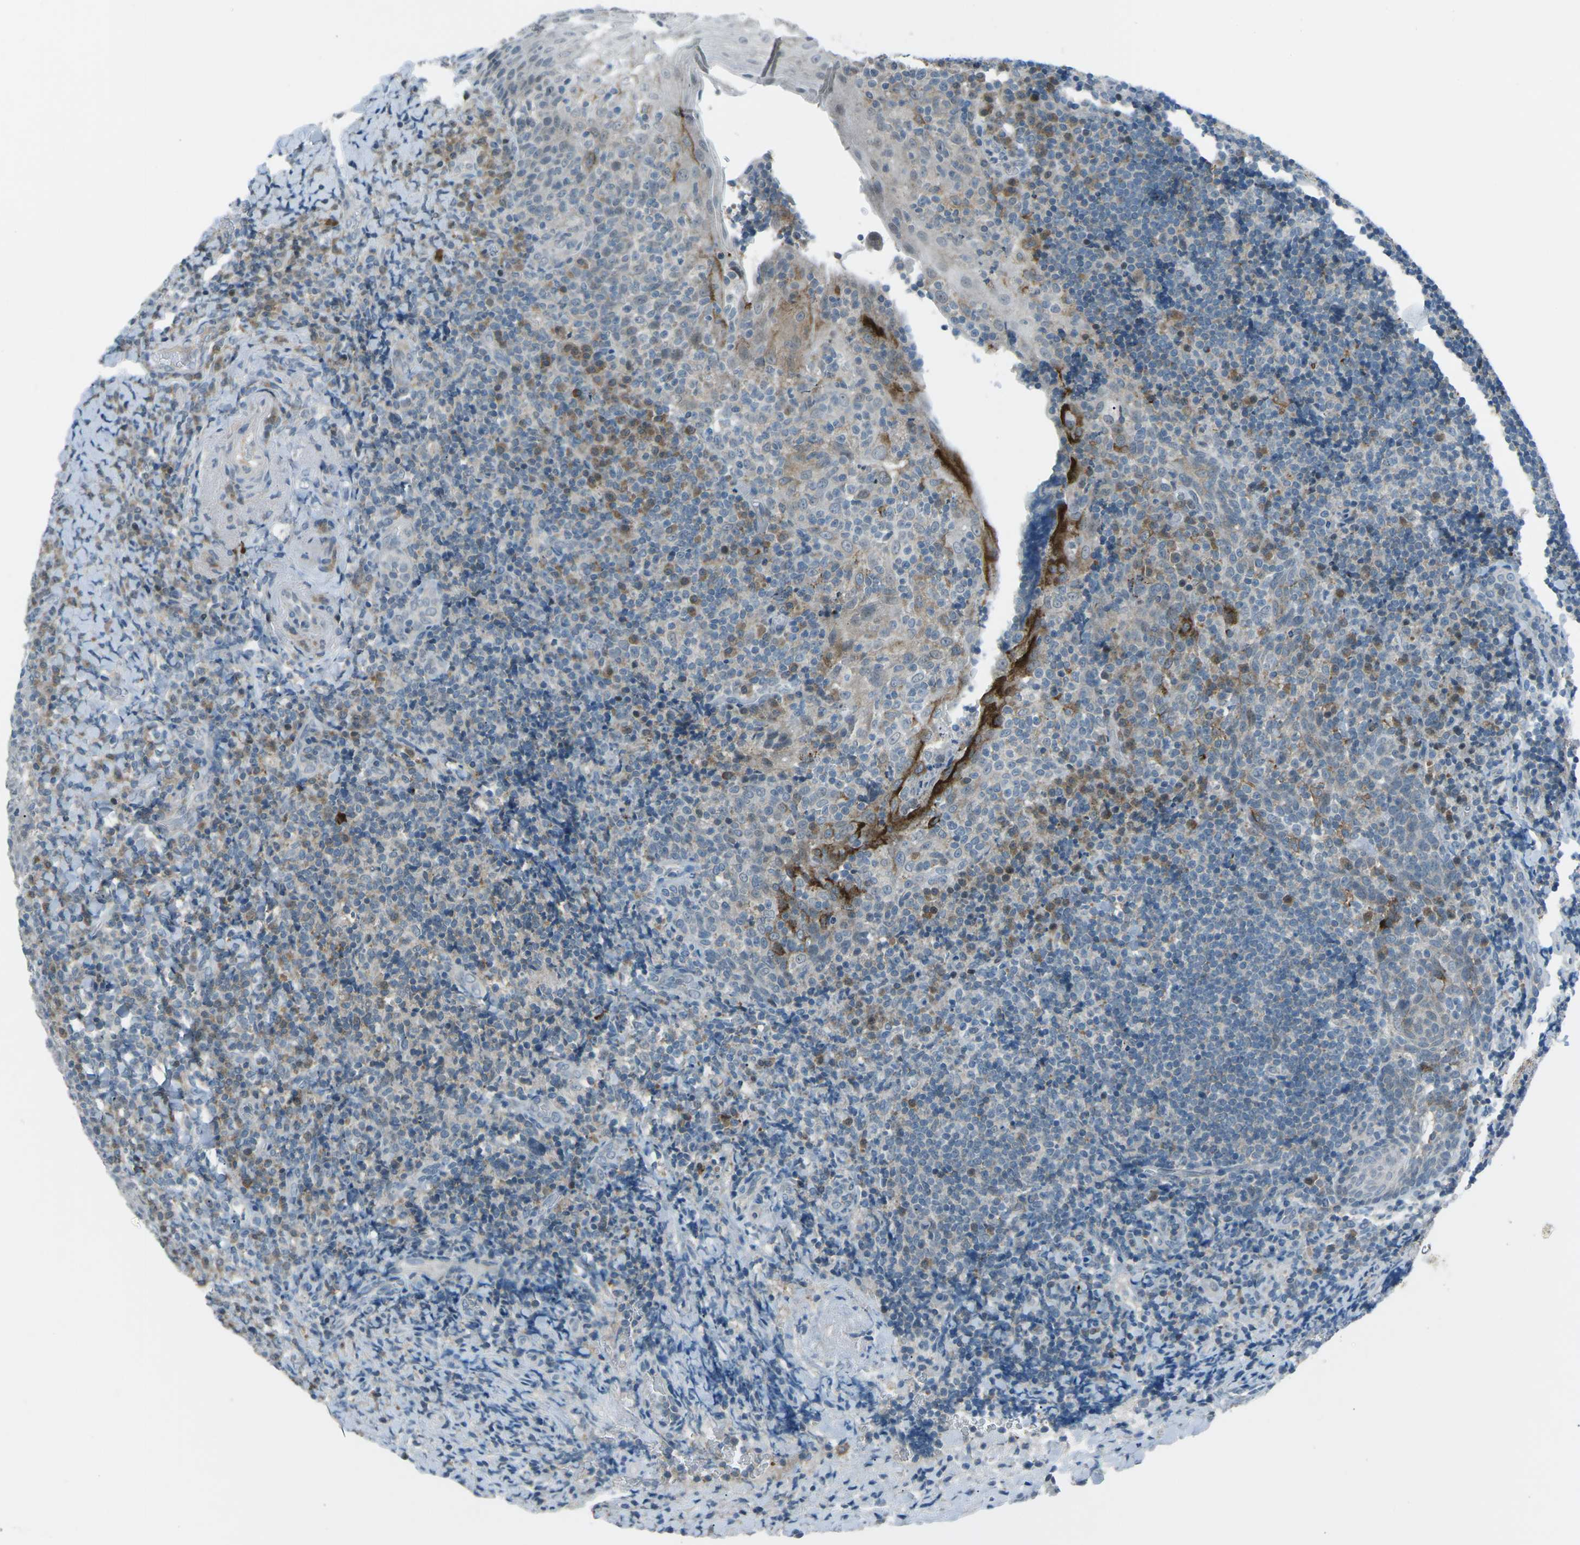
{"staining": {"intensity": "strong", "quantity": "<25%", "location": "cytoplasmic/membranous,nuclear"}, "tissue": "tonsil", "cell_type": "Germinal center cells", "image_type": "normal", "snomed": [{"axis": "morphology", "description": "Normal tissue, NOS"}, {"axis": "topography", "description": "Tonsil"}], "caption": "Benign tonsil reveals strong cytoplasmic/membranous,nuclear staining in approximately <25% of germinal center cells, visualized by immunohistochemistry.", "gene": "PRKCA", "patient": {"sex": "male", "age": 37}}